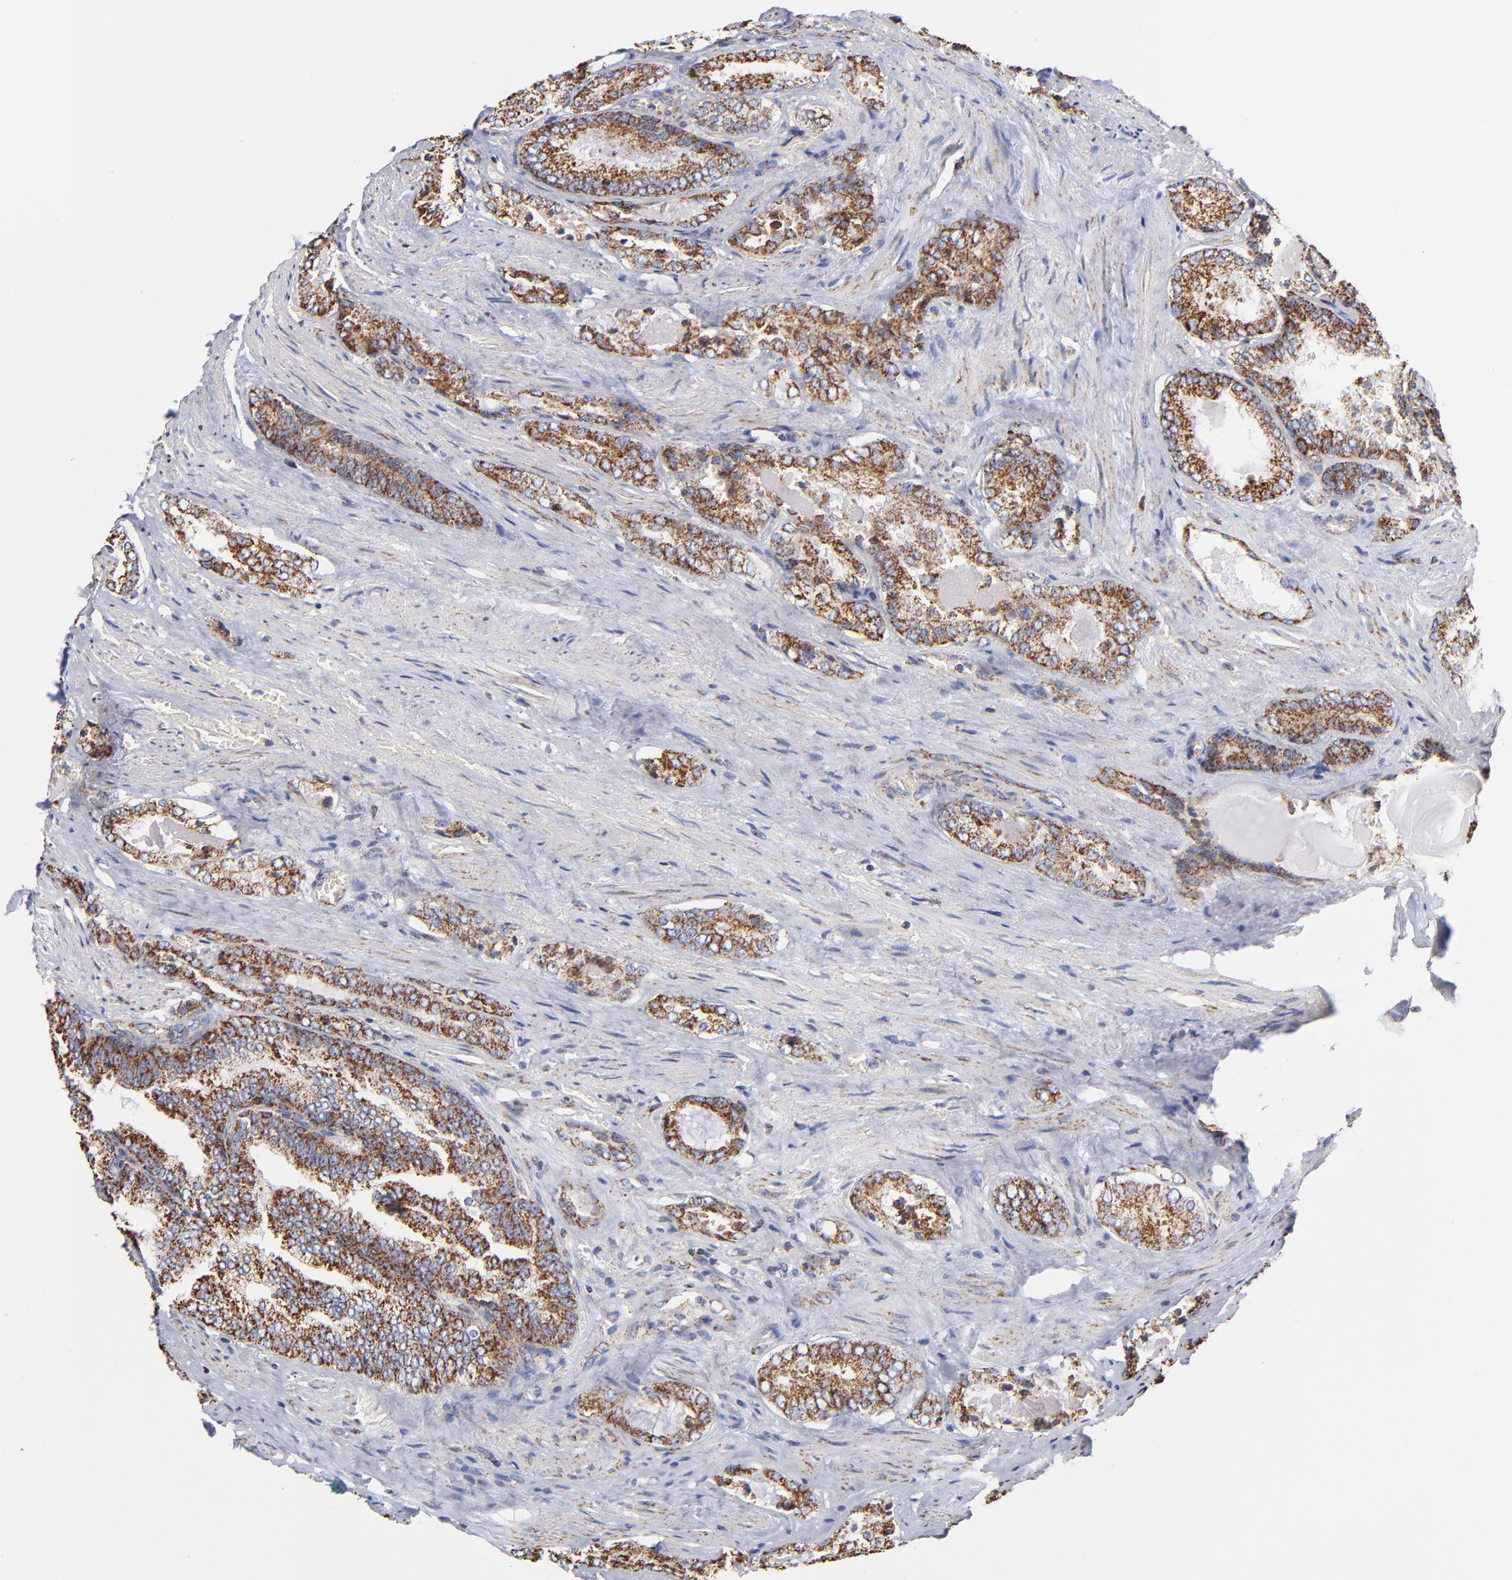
{"staining": {"intensity": "strong", "quantity": ">75%", "location": "cytoplasmic/membranous"}, "tissue": "prostate cancer", "cell_type": "Tumor cells", "image_type": "cancer", "snomed": [{"axis": "morphology", "description": "Adenocarcinoma, Medium grade"}, {"axis": "topography", "description": "Prostate"}], "caption": "The image displays a brown stain indicating the presence of a protein in the cytoplasmic/membranous of tumor cells in adenocarcinoma (medium-grade) (prostate). The staining was performed using DAB, with brown indicating positive protein expression. Nuclei are stained blue with hematoxylin.", "gene": "PHB1", "patient": {"sex": "male", "age": 60}}